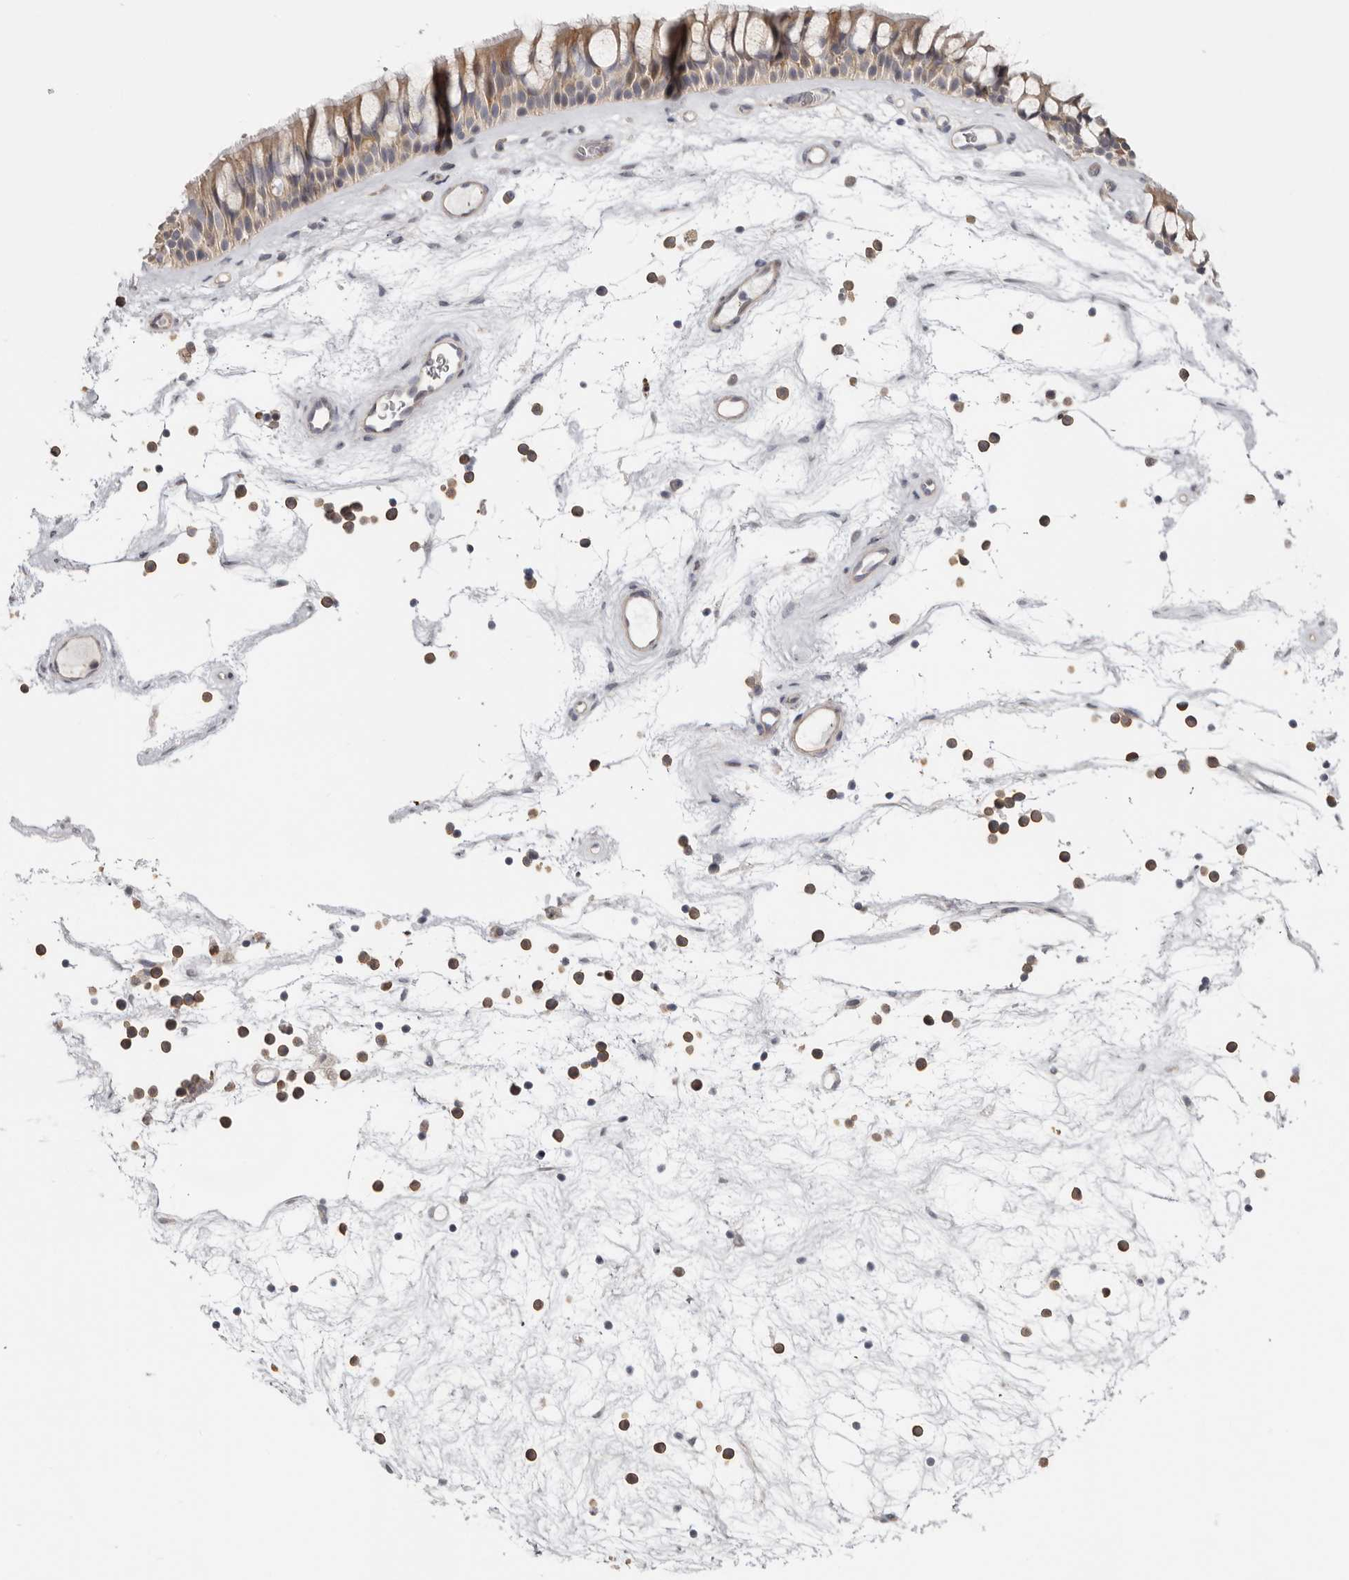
{"staining": {"intensity": "moderate", "quantity": ">75%", "location": "cytoplasmic/membranous"}, "tissue": "nasopharynx", "cell_type": "Respiratory epithelial cells", "image_type": "normal", "snomed": [{"axis": "morphology", "description": "Normal tissue, NOS"}, {"axis": "topography", "description": "Nasopharynx"}], "caption": "Immunohistochemistry histopathology image of normal nasopharynx stained for a protein (brown), which demonstrates medium levels of moderate cytoplasmic/membranous expression in about >75% of respiratory epithelial cells.", "gene": "MSRB2", "patient": {"sex": "male", "age": 64}}